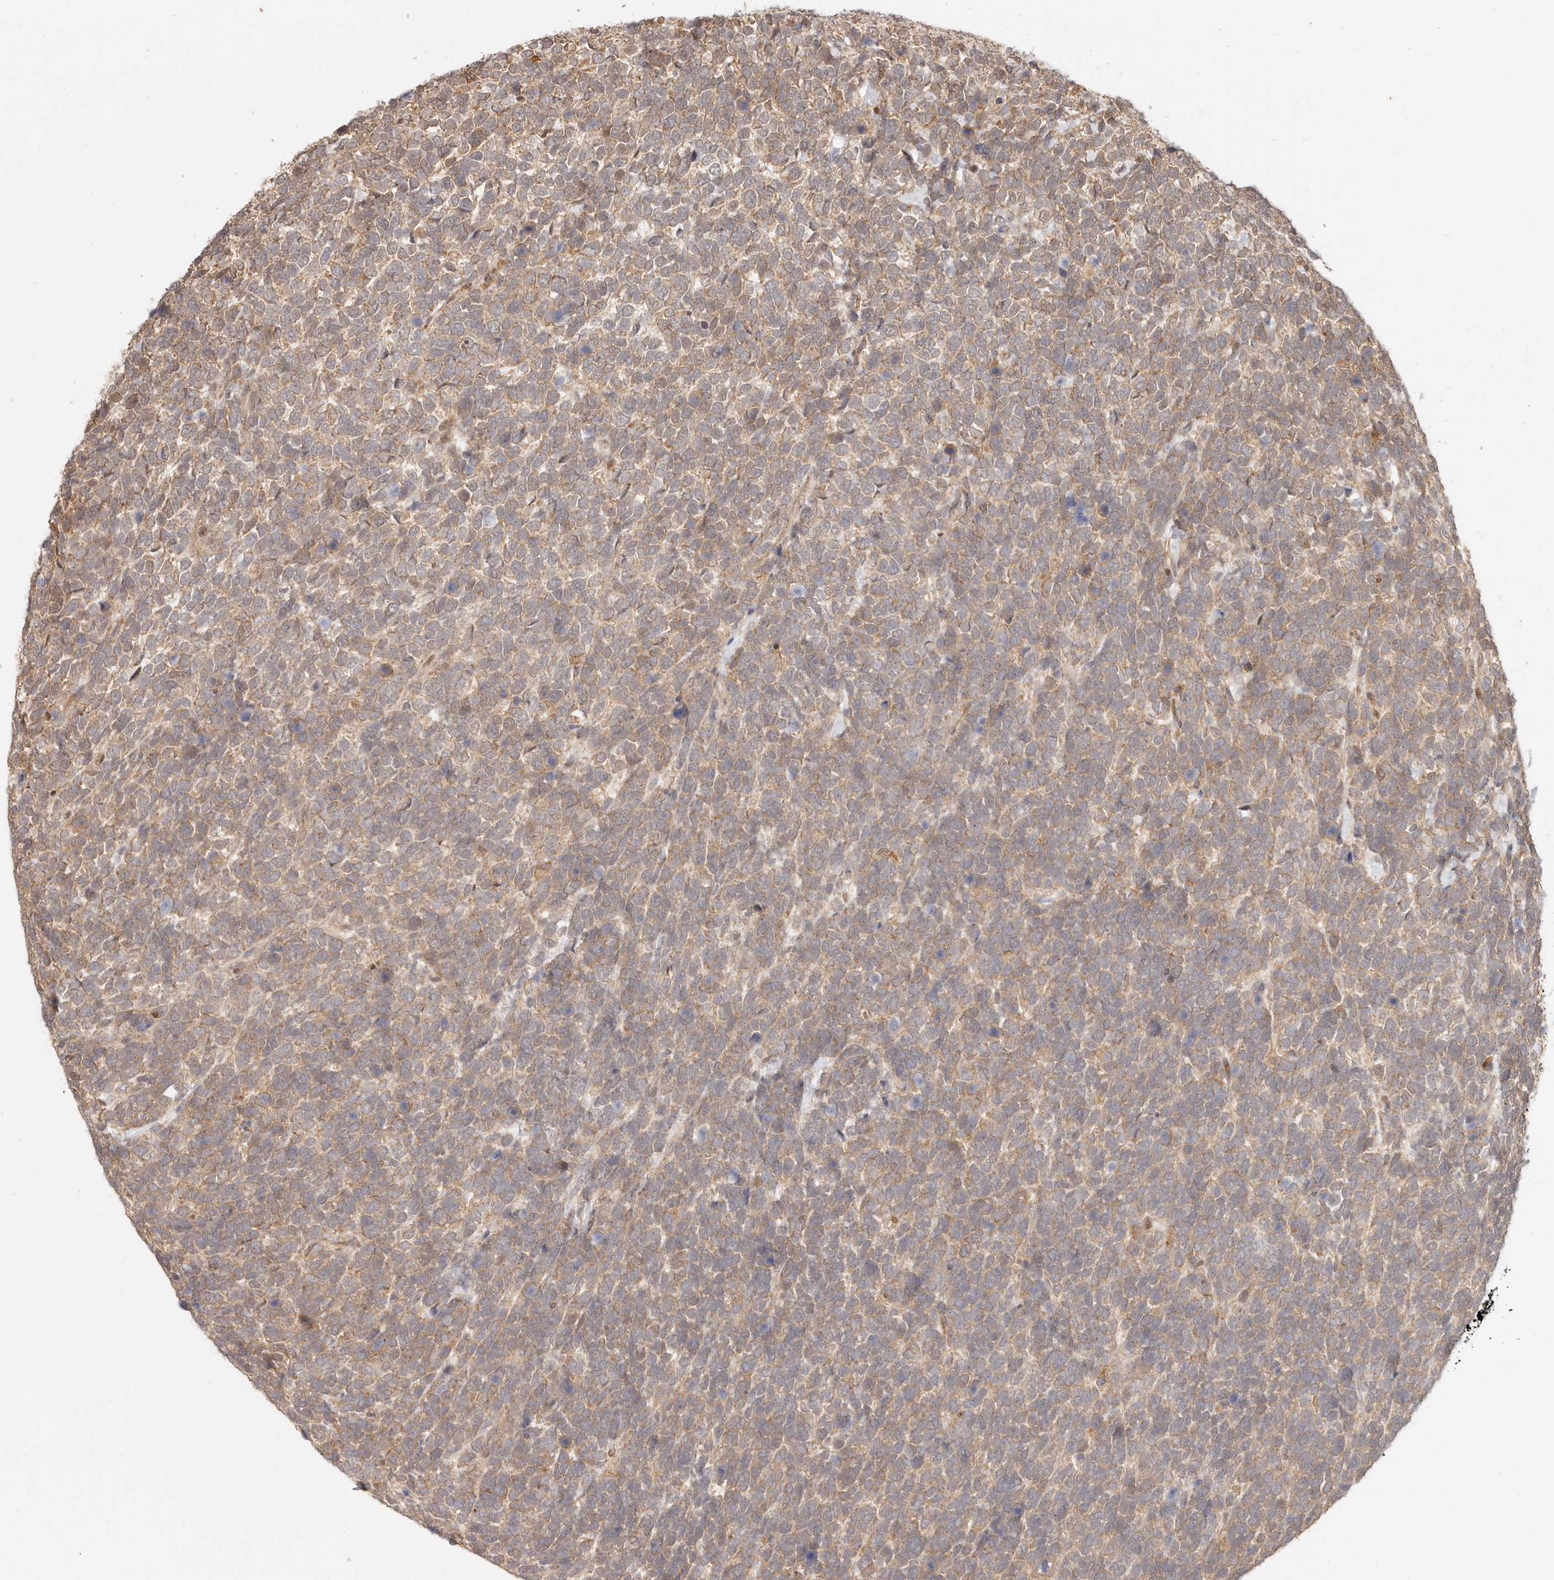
{"staining": {"intensity": "moderate", "quantity": "25%-75%", "location": "cytoplasmic/membranous"}, "tissue": "urothelial cancer", "cell_type": "Tumor cells", "image_type": "cancer", "snomed": [{"axis": "morphology", "description": "Urothelial carcinoma, High grade"}, {"axis": "topography", "description": "Urinary bladder"}], "caption": "Immunohistochemistry (IHC) staining of high-grade urothelial carcinoma, which displays medium levels of moderate cytoplasmic/membranous expression in about 25%-75% of tumor cells indicating moderate cytoplasmic/membranous protein expression. The staining was performed using DAB (3,3'-diaminobenzidine) (brown) for protein detection and nuclei were counterstained in hematoxylin (blue).", "gene": "TIMM17A", "patient": {"sex": "female", "age": 80}}